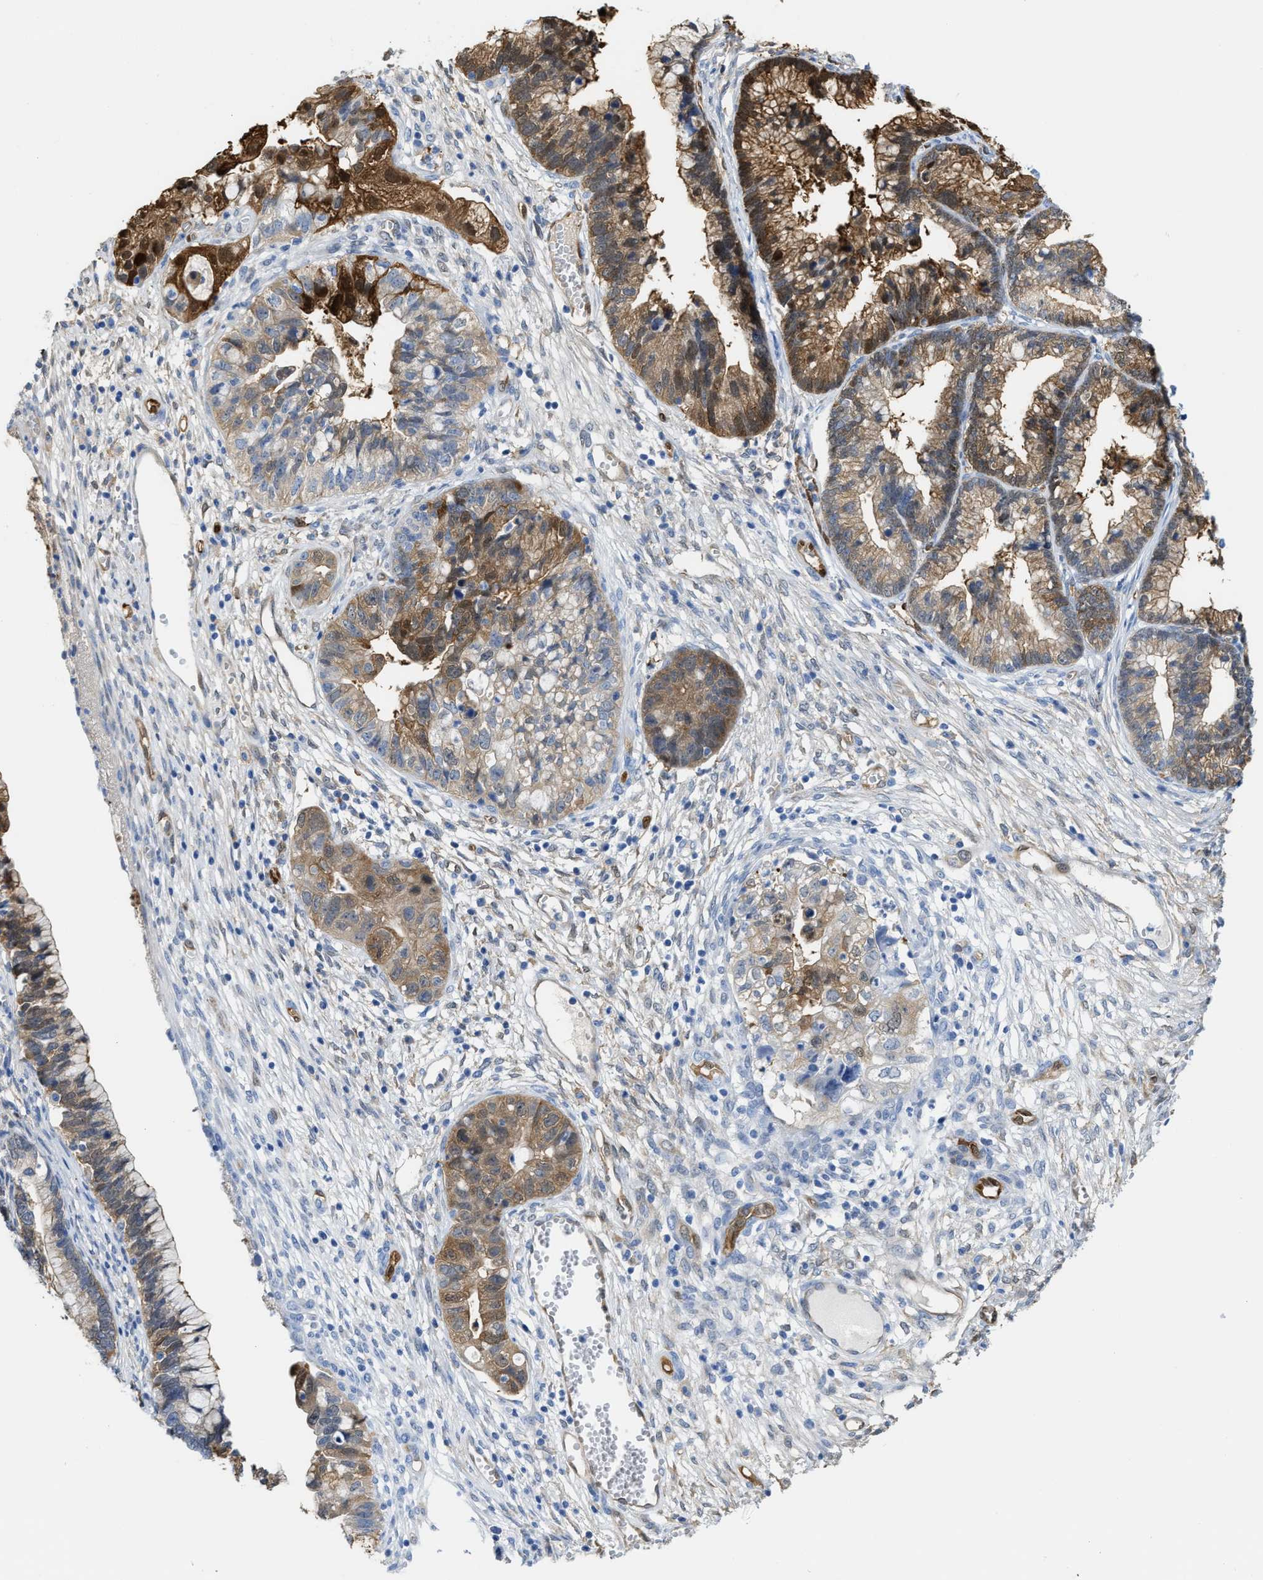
{"staining": {"intensity": "moderate", "quantity": "25%-75%", "location": "cytoplasmic/membranous,nuclear"}, "tissue": "cervical cancer", "cell_type": "Tumor cells", "image_type": "cancer", "snomed": [{"axis": "morphology", "description": "Adenocarcinoma, NOS"}, {"axis": "topography", "description": "Cervix"}], "caption": "Tumor cells exhibit medium levels of moderate cytoplasmic/membranous and nuclear expression in approximately 25%-75% of cells in cervical adenocarcinoma.", "gene": "ASS1", "patient": {"sex": "female", "age": 44}}